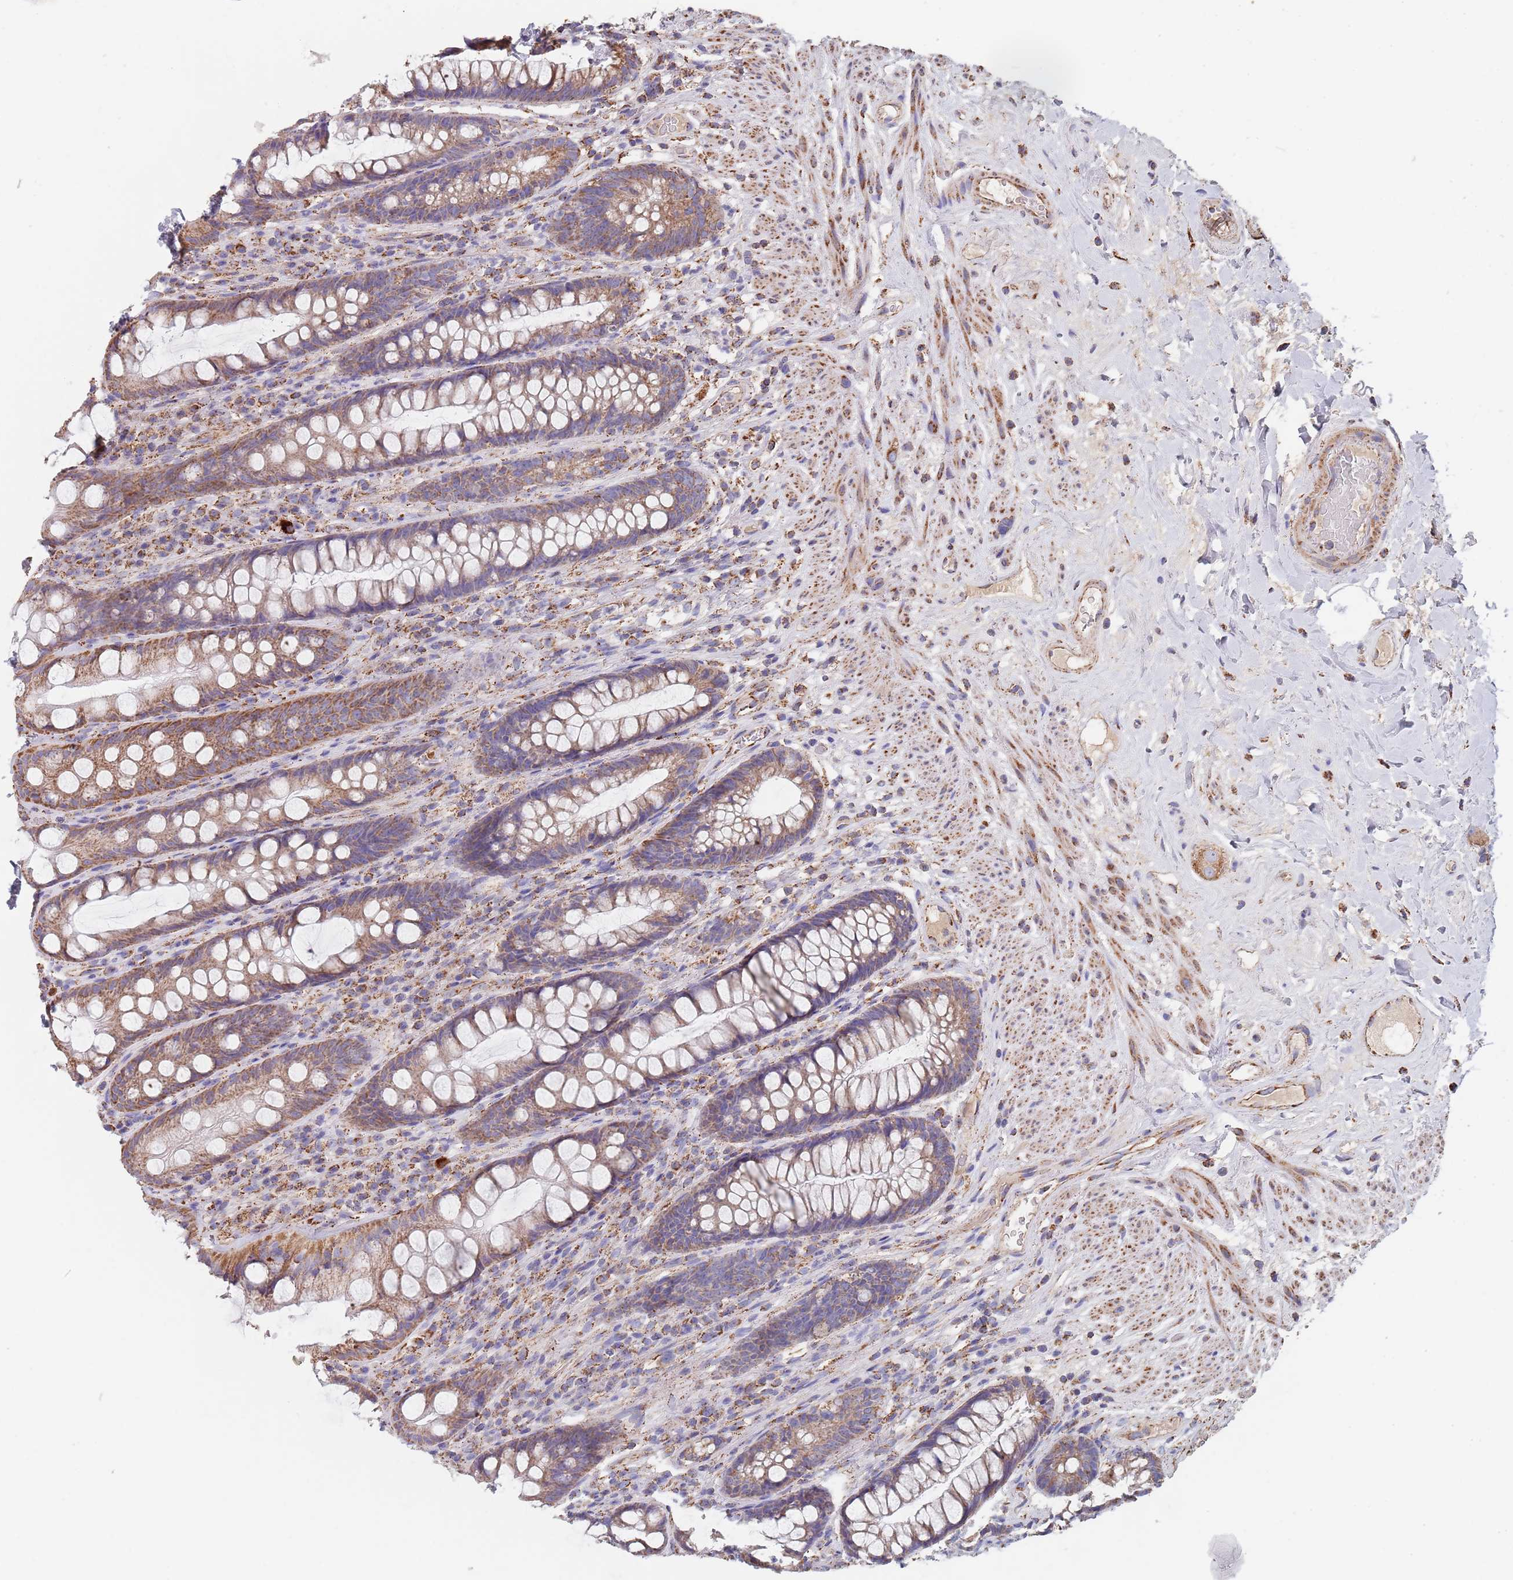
{"staining": {"intensity": "moderate", "quantity": ">75%", "location": "cytoplasmic/membranous"}, "tissue": "rectum", "cell_type": "Glandular cells", "image_type": "normal", "snomed": [{"axis": "morphology", "description": "Normal tissue, NOS"}, {"axis": "topography", "description": "Rectum"}], "caption": "Immunohistochemical staining of benign rectum shows medium levels of moderate cytoplasmic/membranous positivity in about >75% of glandular cells.", "gene": "PGP", "patient": {"sex": "male", "age": 74}}